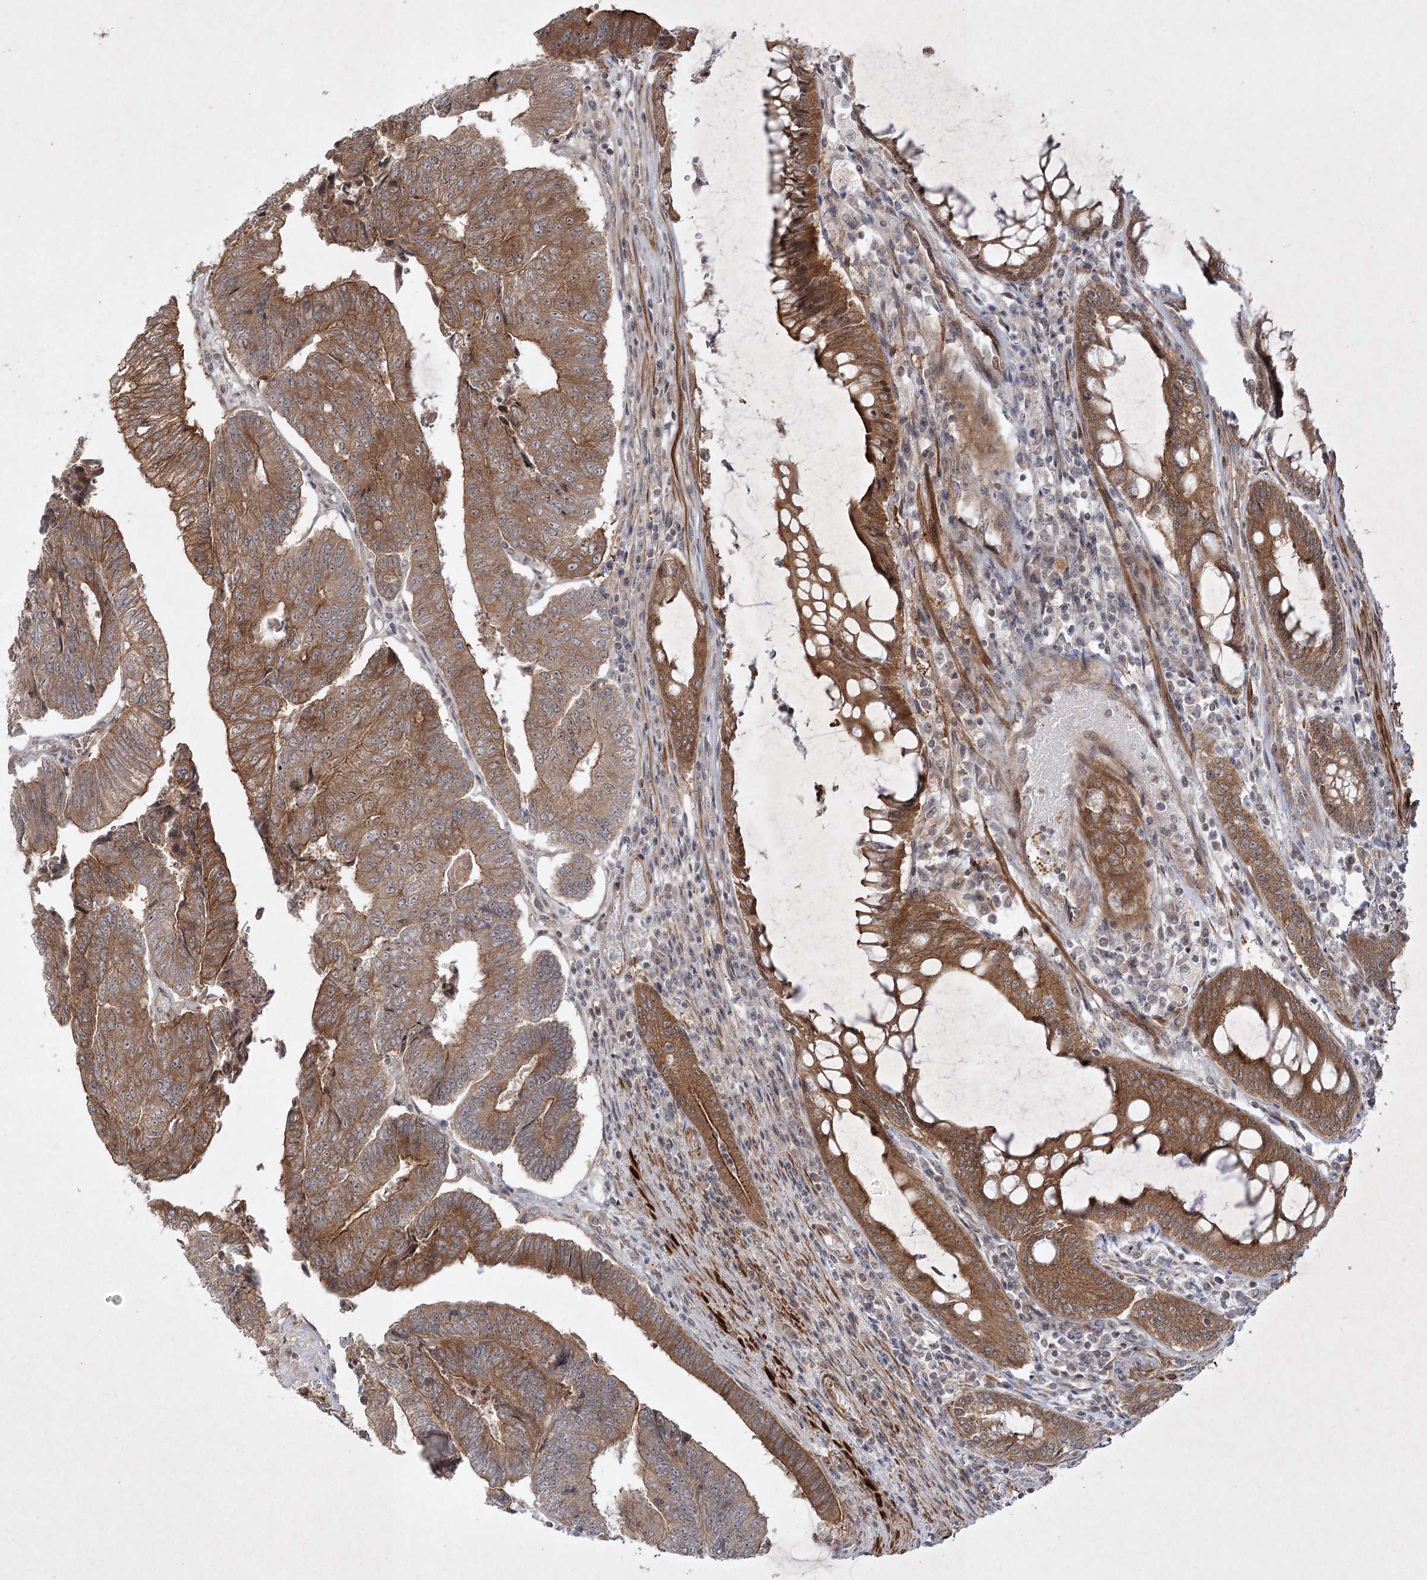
{"staining": {"intensity": "moderate", "quantity": ">75%", "location": "cytoplasmic/membranous"}, "tissue": "colorectal cancer", "cell_type": "Tumor cells", "image_type": "cancer", "snomed": [{"axis": "morphology", "description": "Adenocarcinoma, NOS"}, {"axis": "topography", "description": "Colon"}], "caption": "Colorectal adenocarcinoma stained with immunohistochemistry (IHC) demonstrates moderate cytoplasmic/membranous positivity in about >75% of tumor cells. The staining is performed using DAB (3,3'-diaminobenzidine) brown chromogen to label protein expression. The nuclei are counter-stained blue using hematoxylin.", "gene": "SH2D3A", "patient": {"sex": "female", "age": 67}}